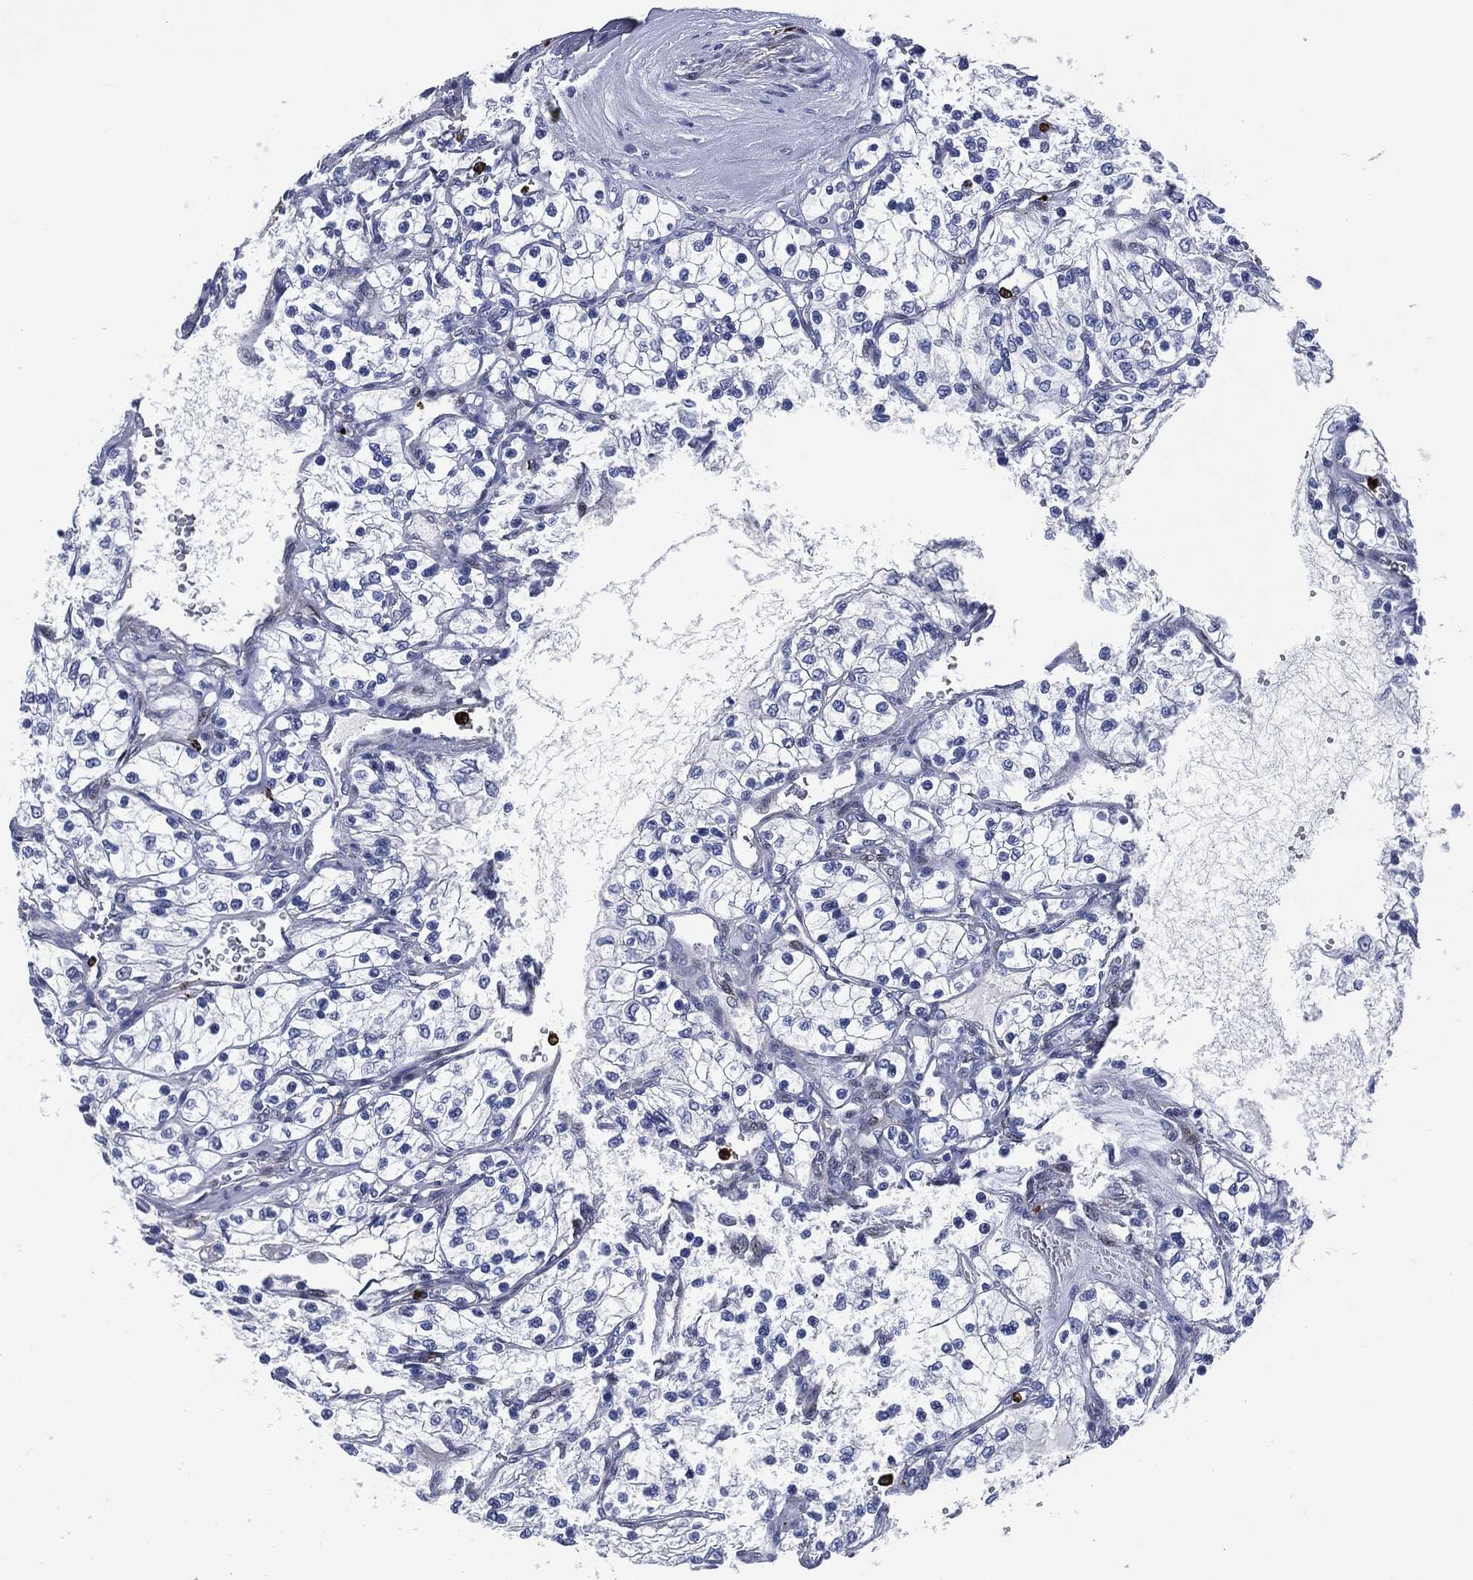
{"staining": {"intensity": "negative", "quantity": "none", "location": "none"}, "tissue": "renal cancer", "cell_type": "Tumor cells", "image_type": "cancer", "snomed": [{"axis": "morphology", "description": "Adenocarcinoma, NOS"}, {"axis": "topography", "description": "Kidney"}], "caption": "An immunohistochemistry (IHC) micrograph of renal cancer is shown. There is no staining in tumor cells of renal cancer.", "gene": "MPO", "patient": {"sex": "female", "age": 69}}